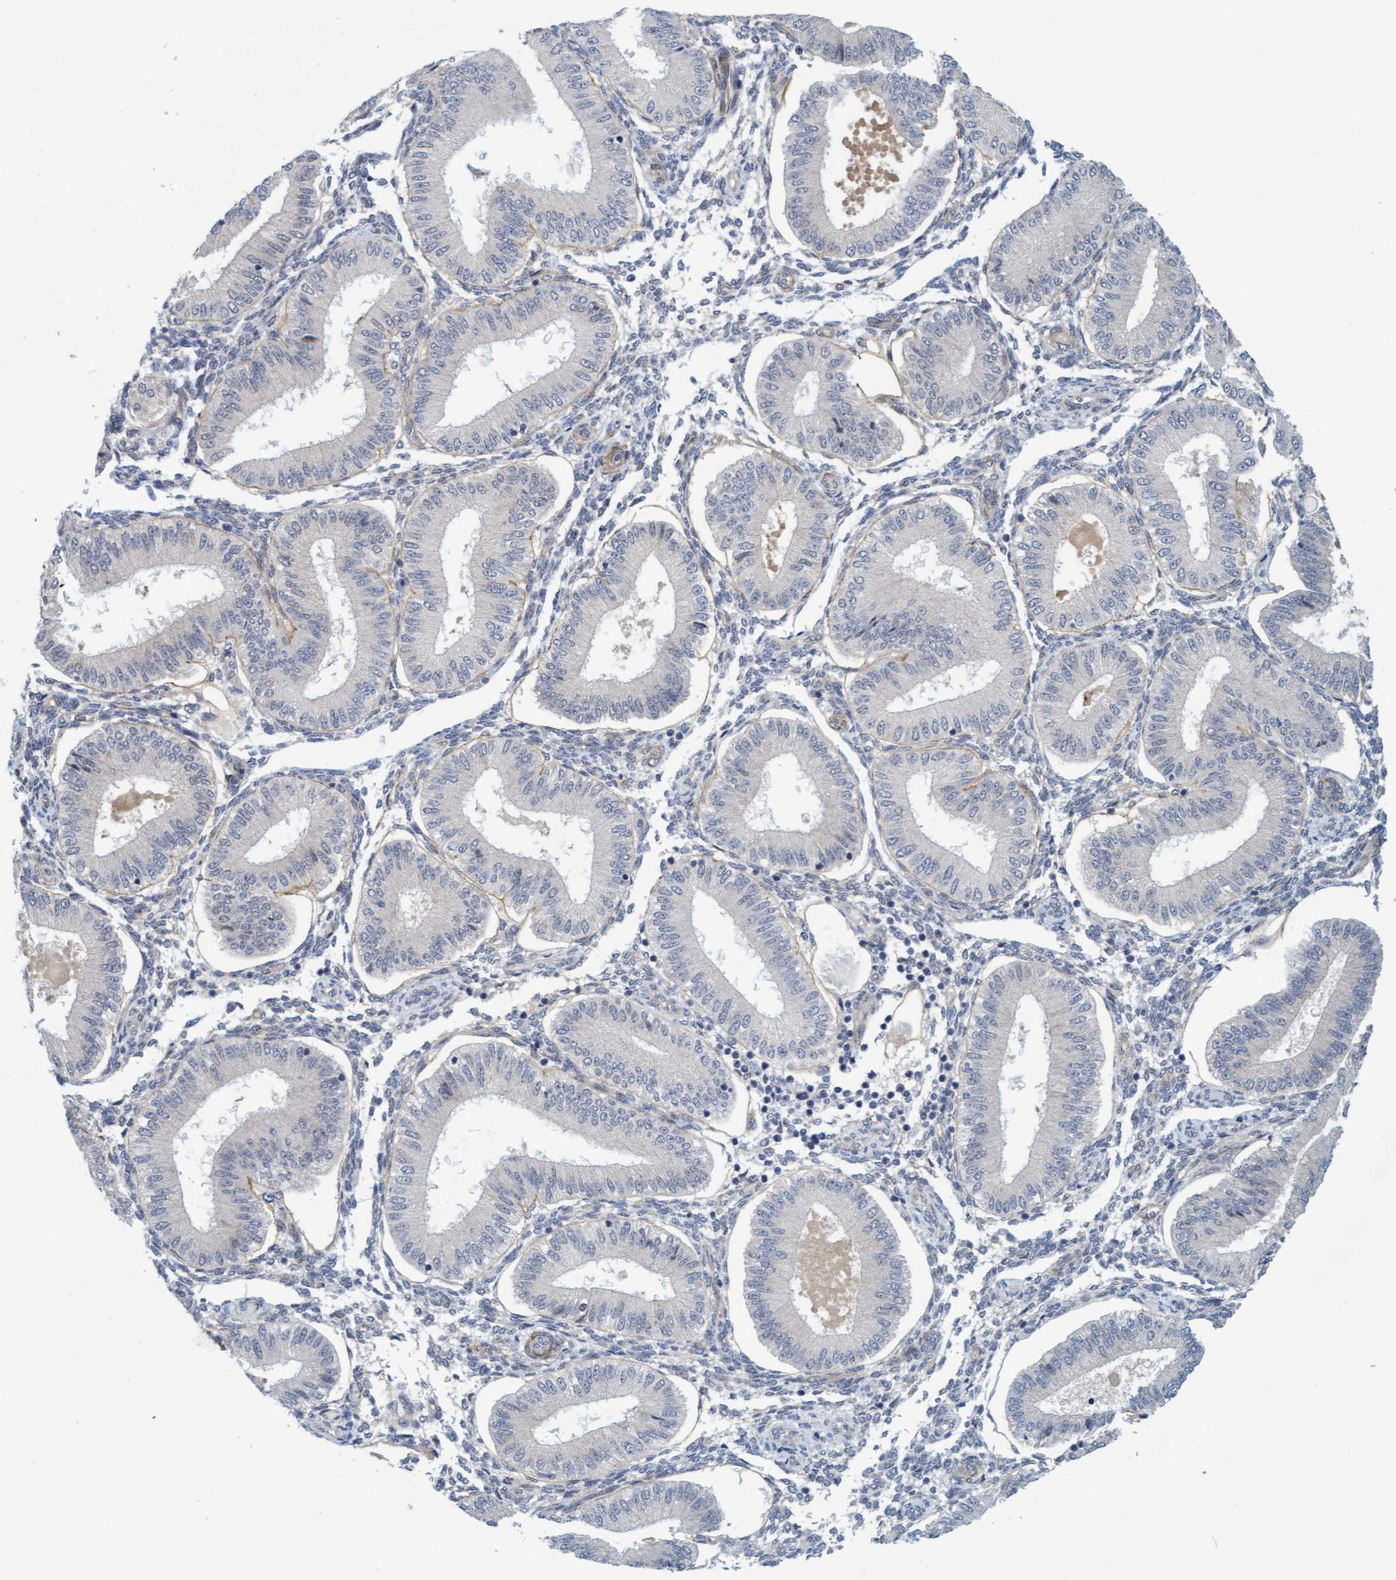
{"staining": {"intensity": "negative", "quantity": "none", "location": "none"}, "tissue": "endometrium", "cell_type": "Cells in endometrial stroma", "image_type": "normal", "snomed": [{"axis": "morphology", "description": "Normal tissue, NOS"}, {"axis": "topography", "description": "Endometrium"}], "caption": "Immunohistochemistry image of benign endometrium stained for a protein (brown), which displays no expression in cells in endometrial stroma. (DAB (3,3'-diaminobenzidine) IHC visualized using brightfield microscopy, high magnification).", "gene": "TSTD2", "patient": {"sex": "female", "age": 39}}